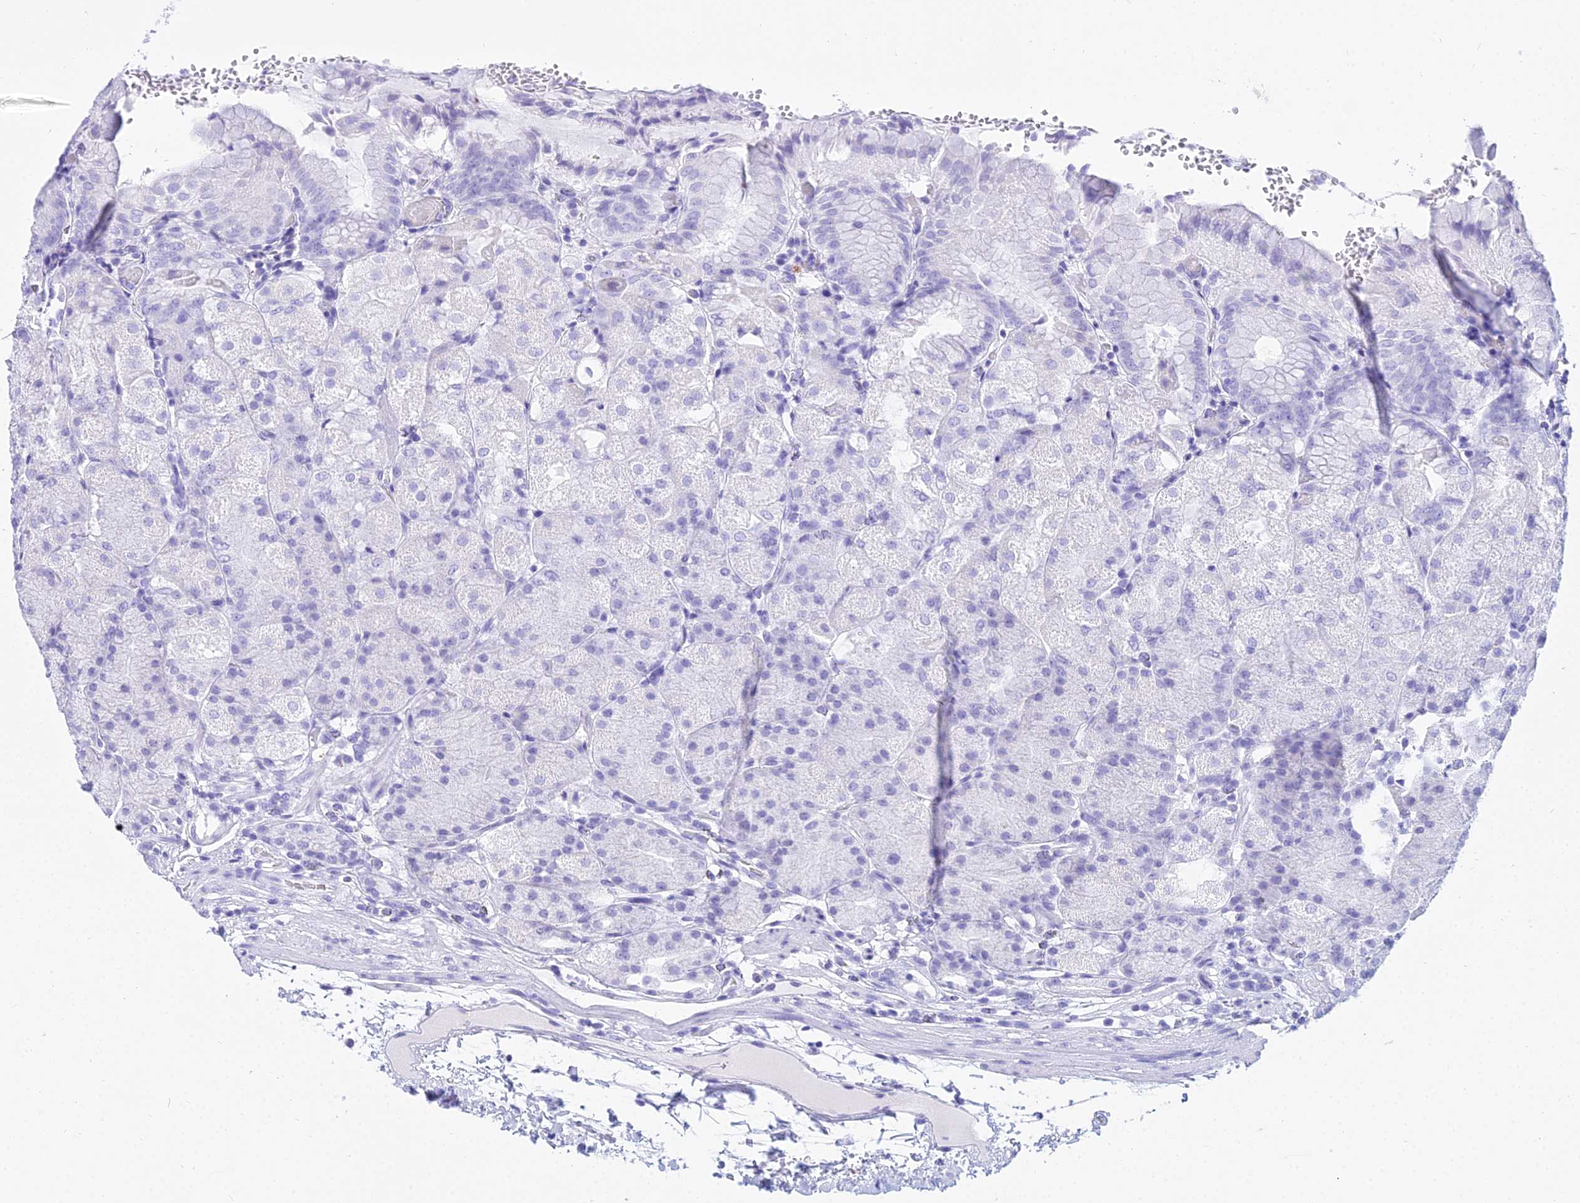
{"staining": {"intensity": "negative", "quantity": "none", "location": "none"}, "tissue": "stomach", "cell_type": "Glandular cells", "image_type": "normal", "snomed": [{"axis": "morphology", "description": "Normal tissue, NOS"}, {"axis": "topography", "description": "Stomach, upper"}, {"axis": "topography", "description": "Stomach, lower"}], "caption": "The photomicrograph exhibits no staining of glandular cells in normal stomach.", "gene": "PATE4", "patient": {"sex": "male", "age": 62}}